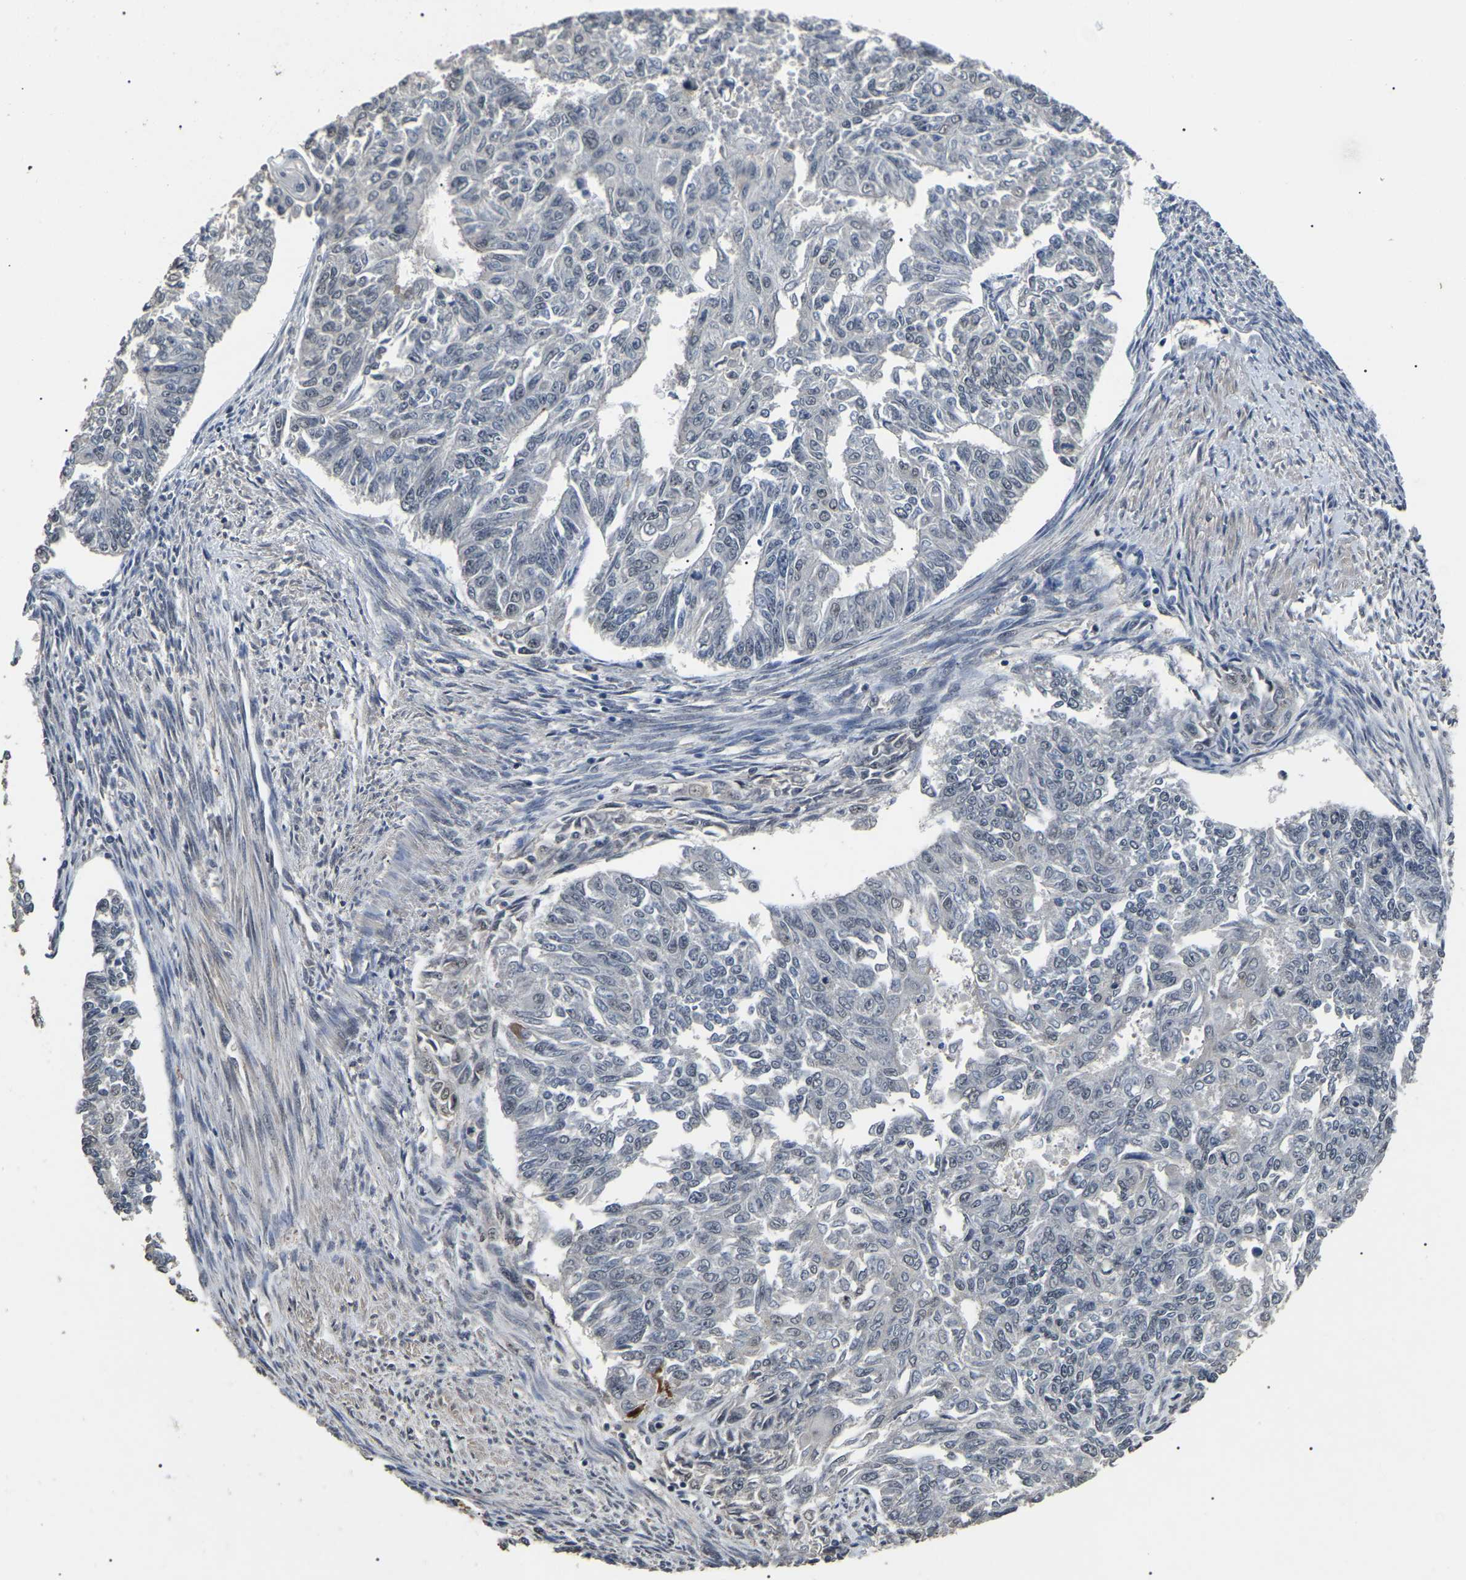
{"staining": {"intensity": "negative", "quantity": "none", "location": "none"}, "tissue": "endometrial cancer", "cell_type": "Tumor cells", "image_type": "cancer", "snomed": [{"axis": "morphology", "description": "Adenocarcinoma, NOS"}, {"axis": "topography", "description": "Endometrium"}], "caption": "High power microscopy photomicrograph of an immunohistochemistry histopathology image of endometrial cancer, revealing no significant staining in tumor cells.", "gene": "PPM1E", "patient": {"sex": "female", "age": 32}}